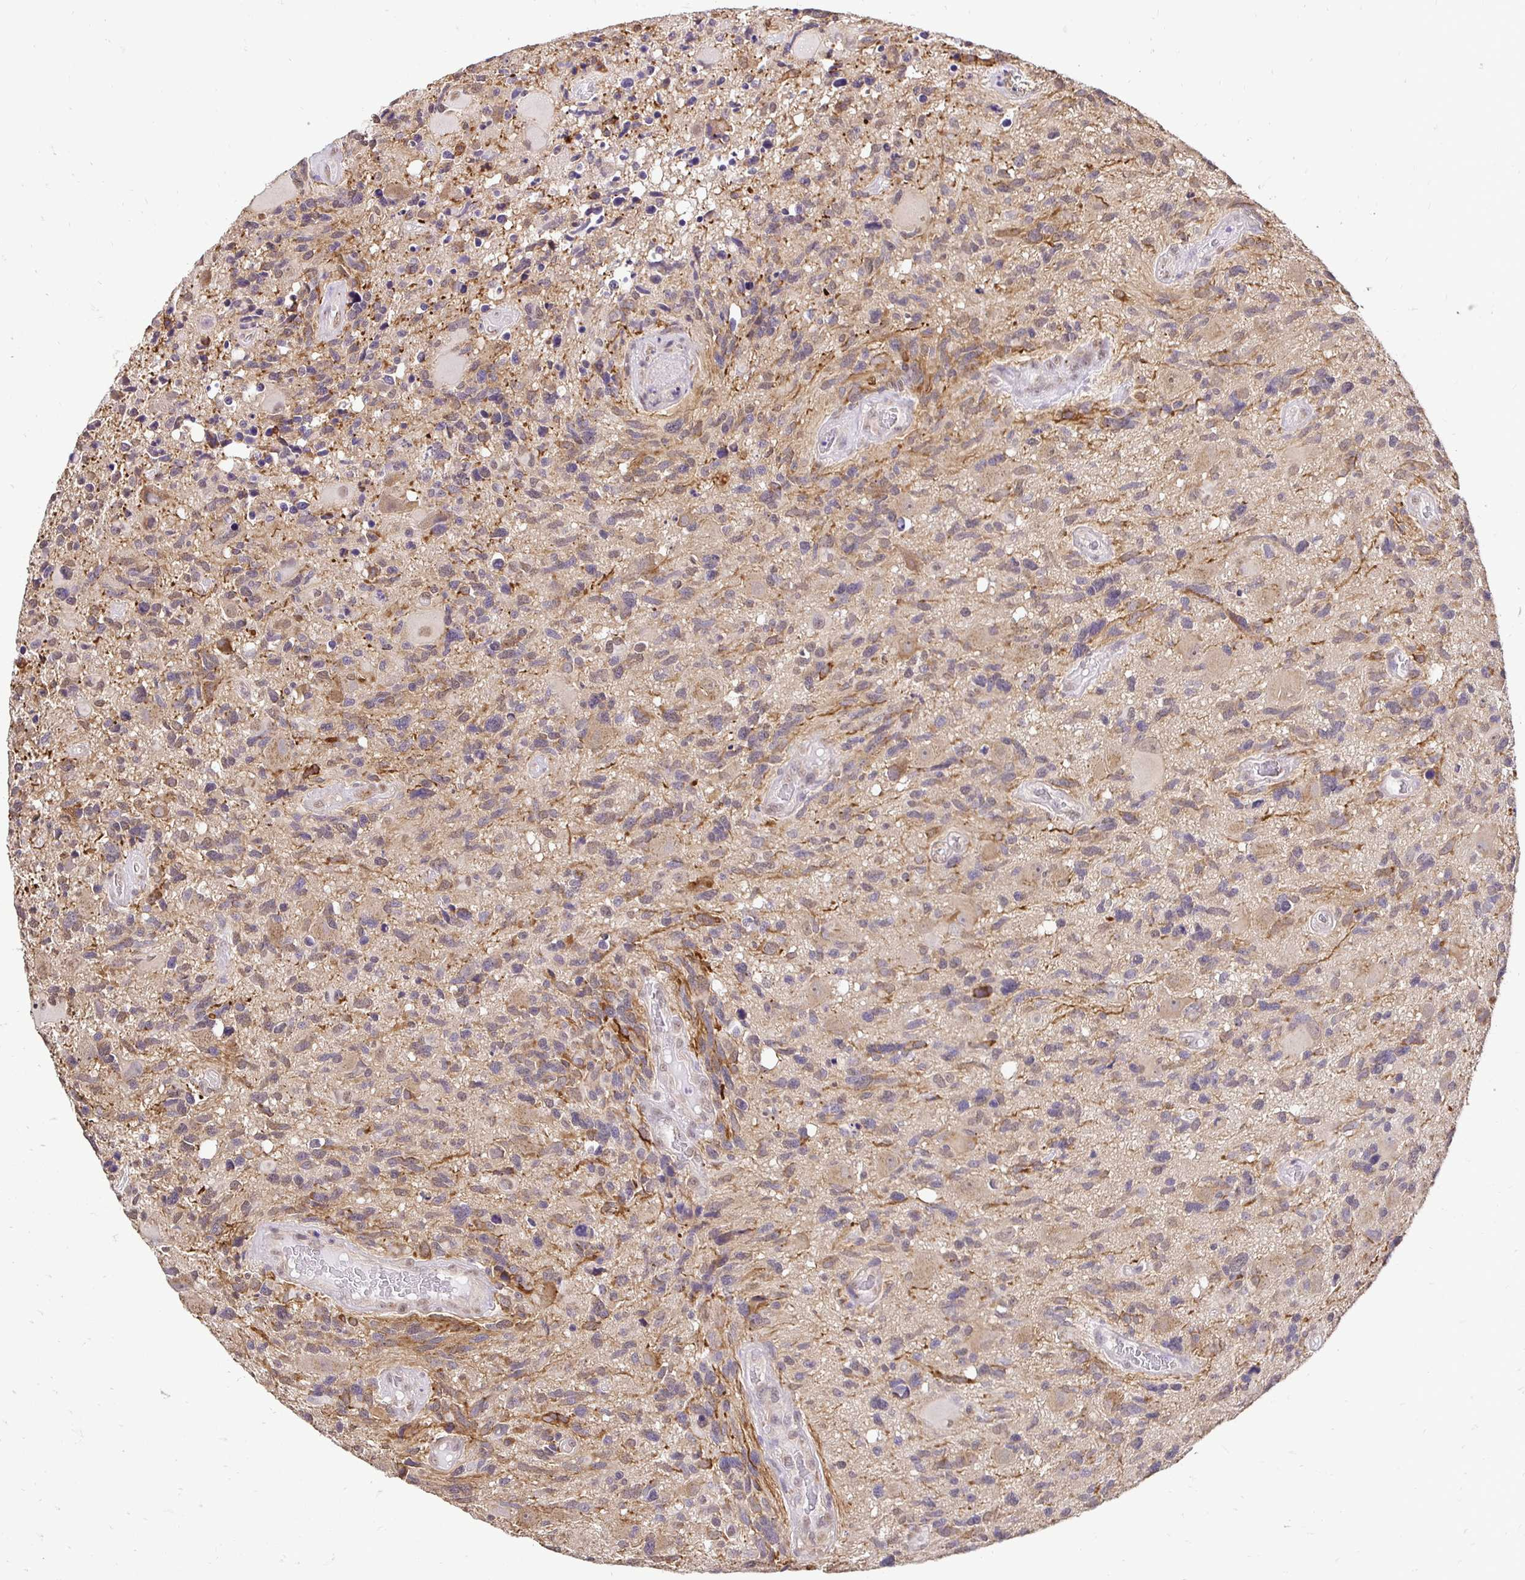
{"staining": {"intensity": "weak", "quantity": "<25%", "location": "cytoplasmic/membranous"}, "tissue": "glioma", "cell_type": "Tumor cells", "image_type": "cancer", "snomed": [{"axis": "morphology", "description": "Glioma, malignant, High grade"}, {"axis": "topography", "description": "Brain"}], "caption": "This is an immunohistochemistry photomicrograph of malignant glioma (high-grade). There is no expression in tumor cells.", "gene": "RHEBL1", "patient": {"sex": "male", "age": 49}}